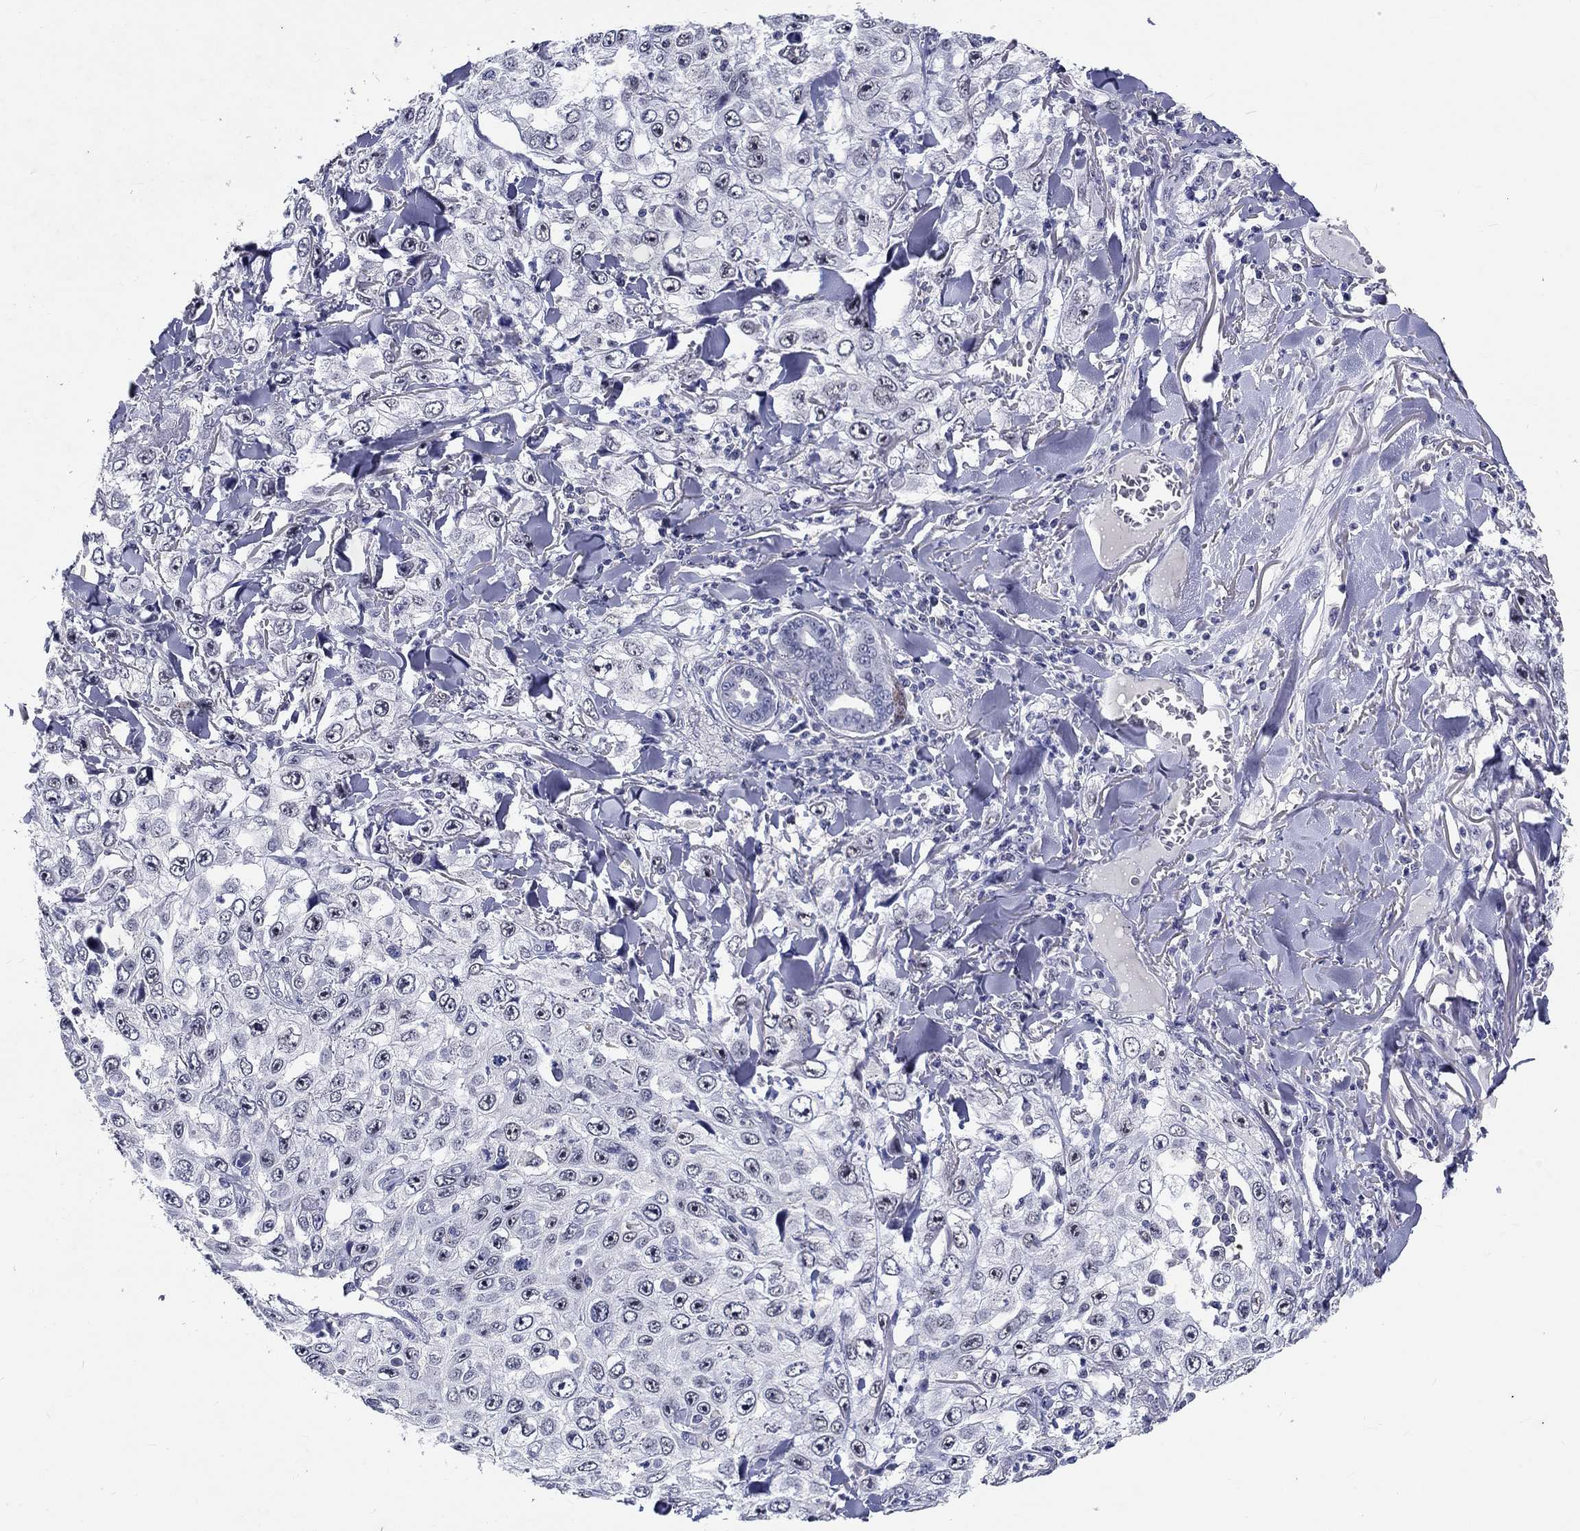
{"staining": {"intensity": "negative", "quantity": "none", "location": "none"}, "tissue": "skin cancer", "cell_type": "Tumor cells", "image_type": "cancer", "snomed": [{"axis": "morphology", "description": "Squamous cell carcinoma, NOS"}, {"axis": "topography", "description": "Skin"}], "caption": "This is a micrograph of IHC staining of skin squamous cell carcinoma, which shows no expression in tumor cells.", "gene": "GRIN1", "patient": {"sex": "male", "age": 82}}